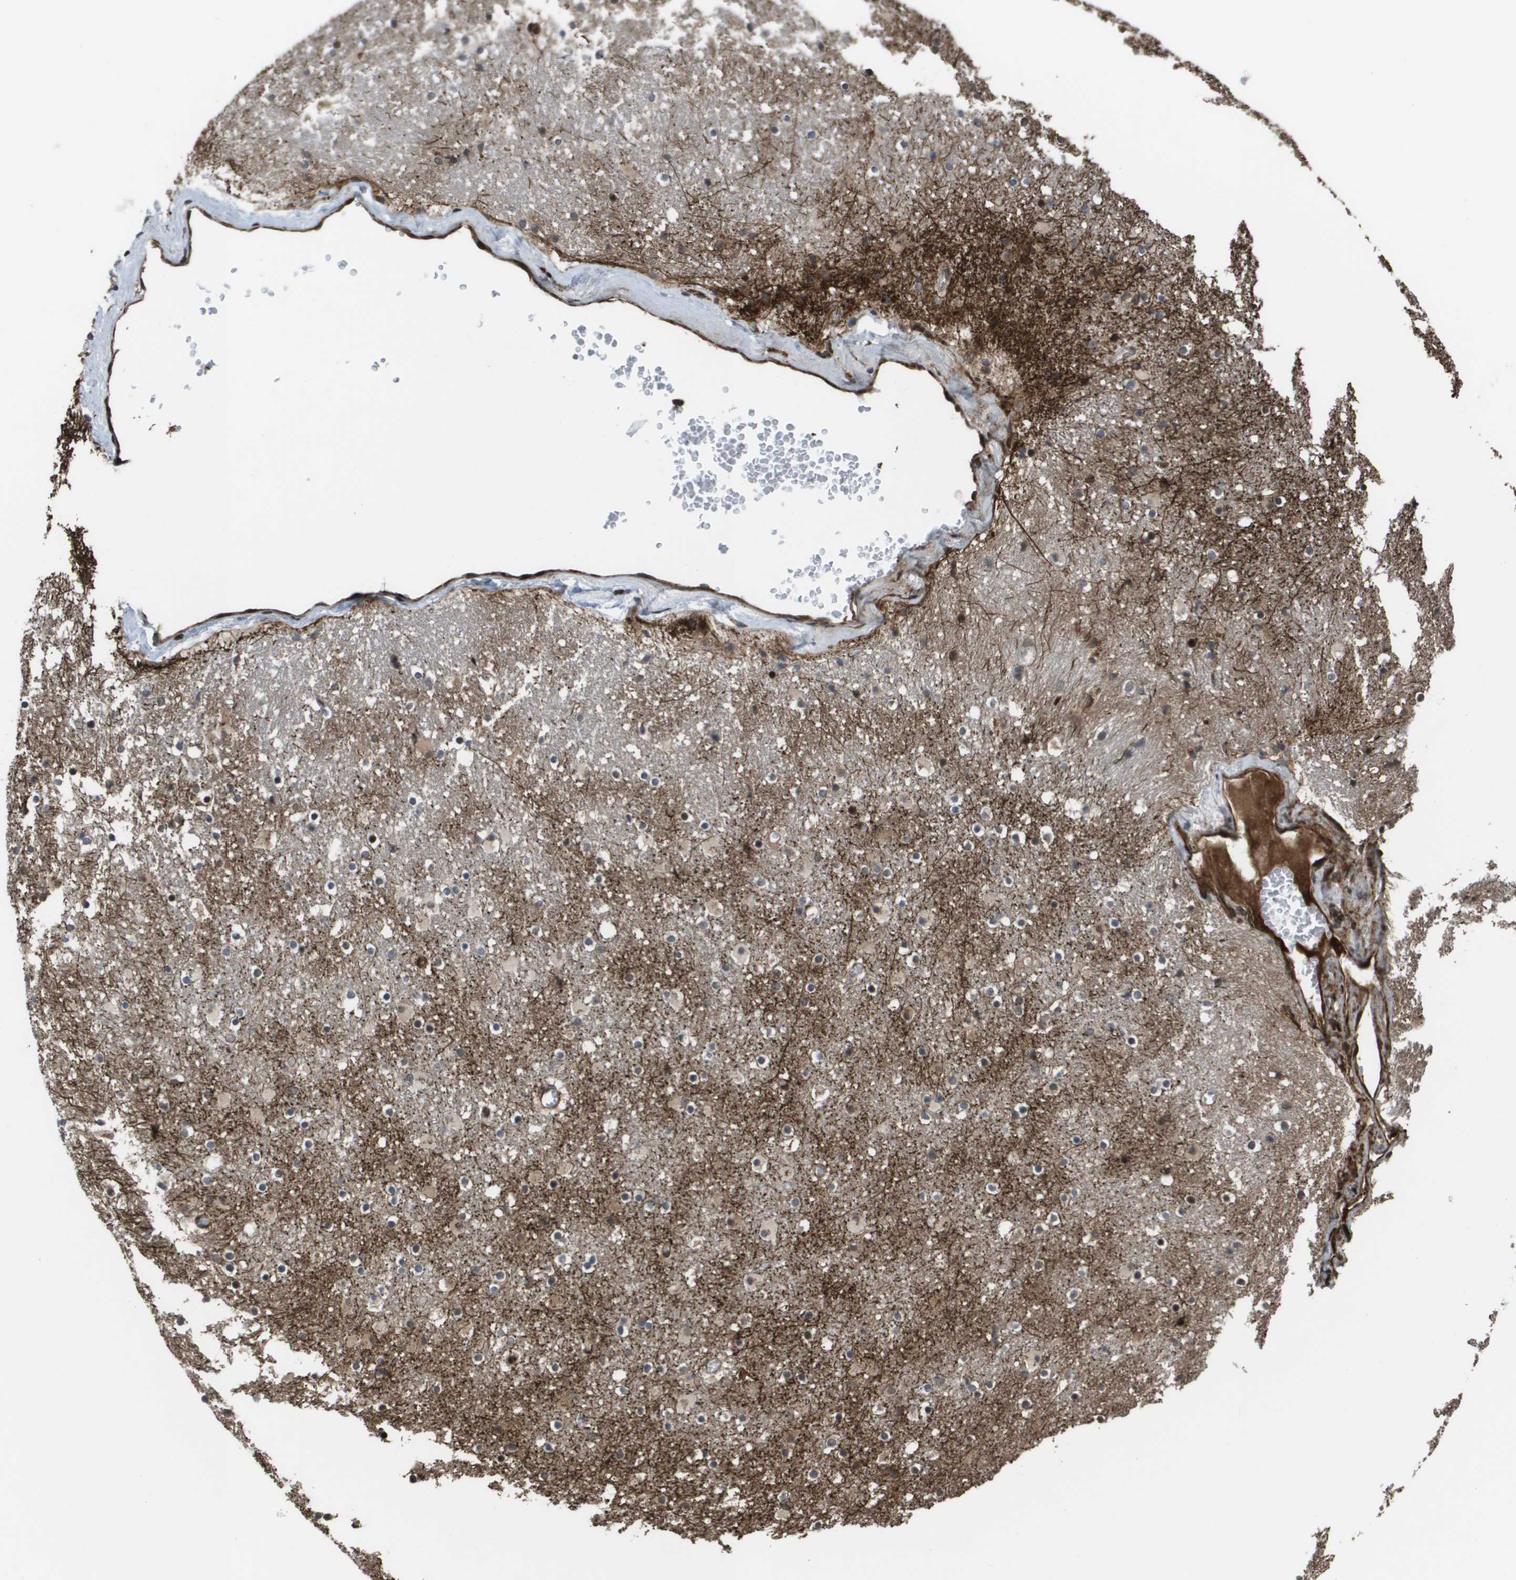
{"staining": {"intensity": "moderate", "quantity": "<25%", "location": "nuclear"}, "tissue": "caudate", "cell_type": "Glial cells", "image_type": "normal", "snomed": [{"axis": "morphology", "description": "Normal tissue, NOS"}, {"axis": "topography", "description": "Lateral ventricle wall"}], "caption": "Moderate nuclear protein positivity is present in approximately <25% of glial cells in caudate. The staining was performed using DAB to visualize the protein expression in brown, while the nuclei were stained in blue with hematoxylin (Magnification: 20x).", "gene": "AXIN2", "patient": {"sex": "male", "age": 45}}